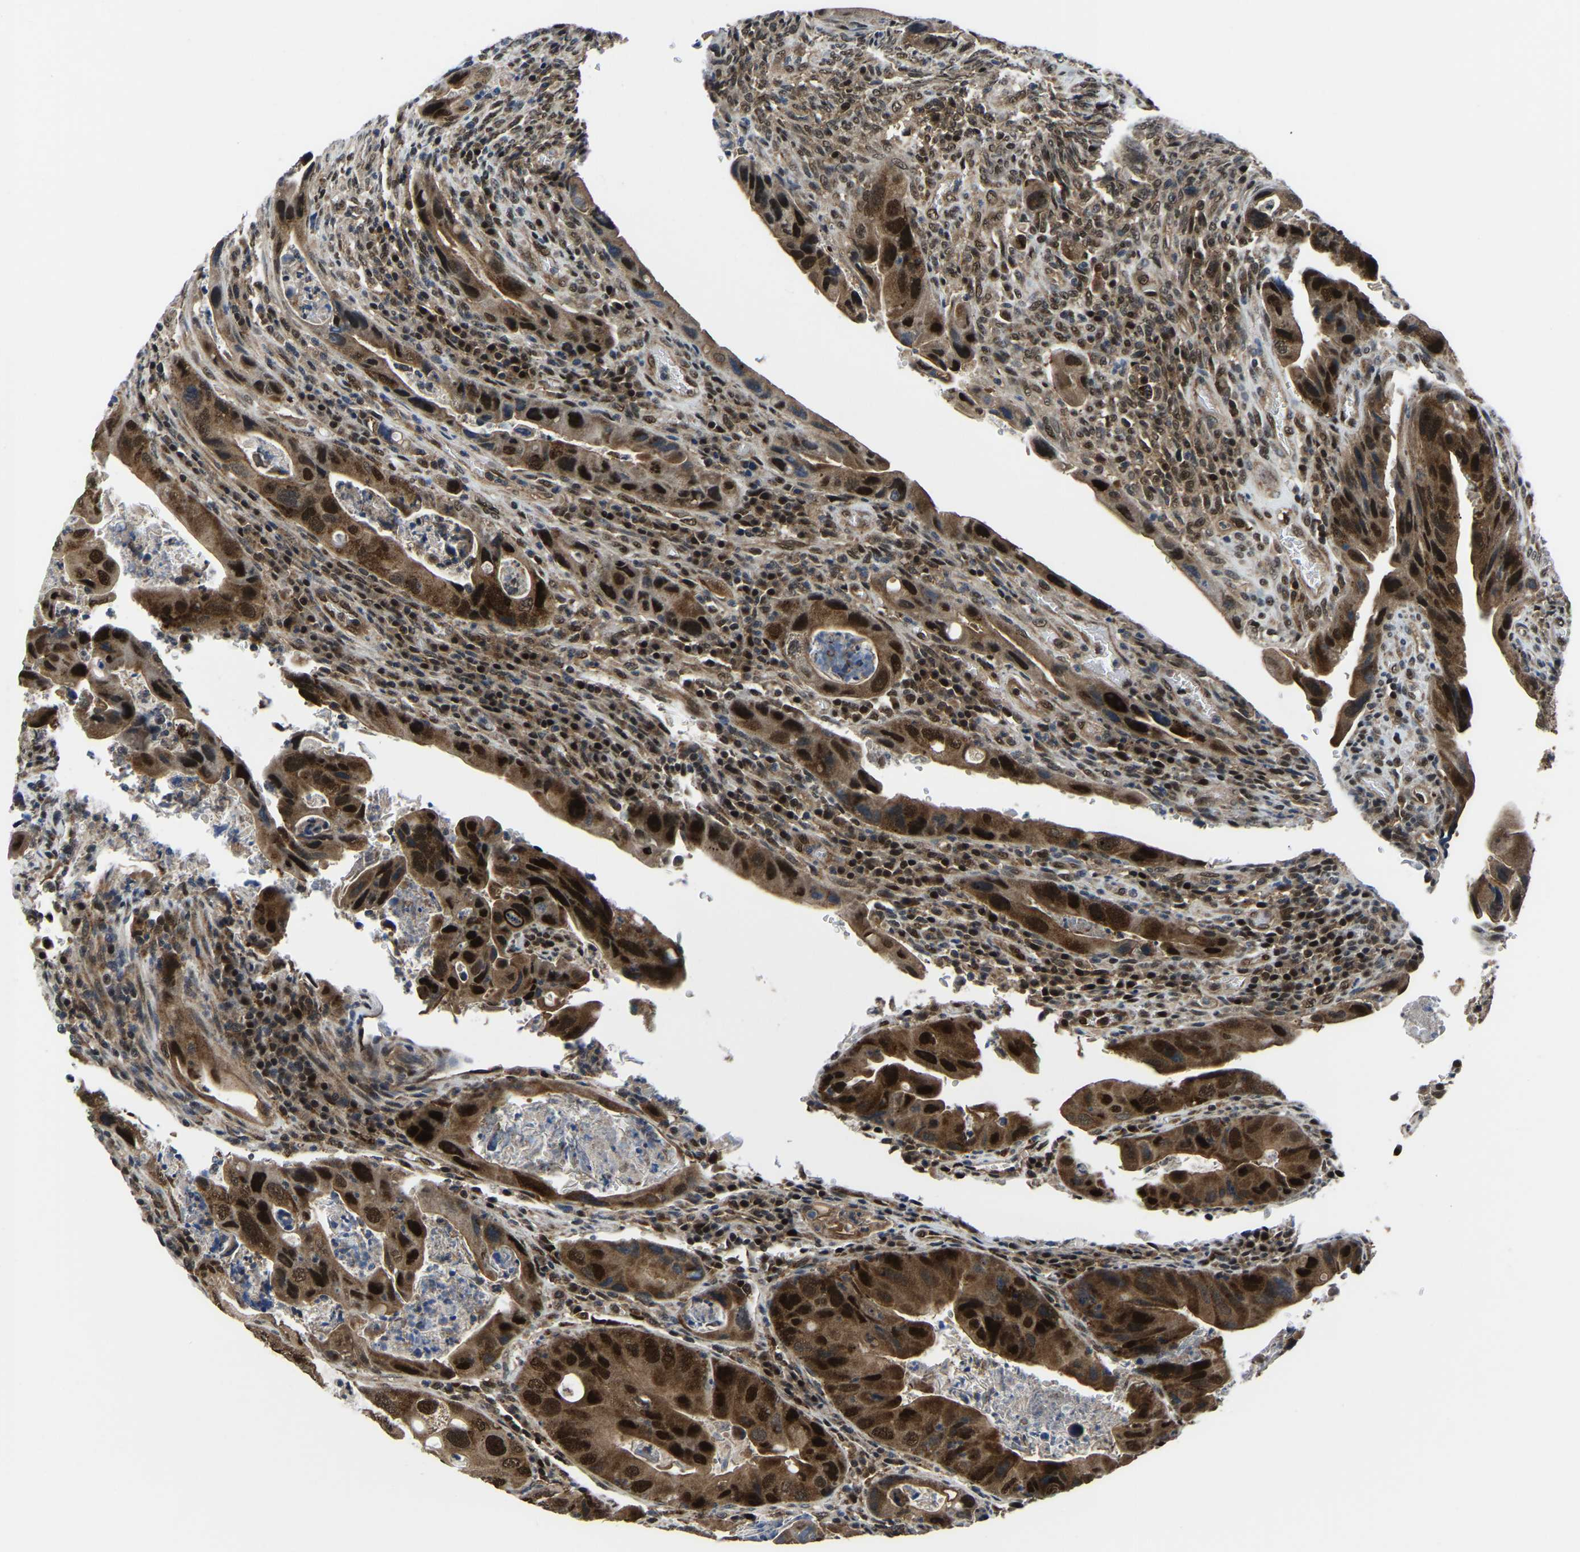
{"staining": {"intensity": "strong", "quantity": ">75%", "location": "cytoplasmic/membranous,nuclear"}, "tissue": "colorectal cancer", "cell_type": "Tumor cells", "image_type": "cancer", "snomed": [{"axis": "morphology", "description": "Adenocarcinoma, NOS"}, {"axis": "topography", "description": "Rectum"}], "caption": "Protein expression analysis of colorectal cancer shows strong cytoplasmic/membranous and nuclear staining in approximately >75% of tumor cells.", "gene": "DFFA", "patient": {"sex": "female", "age": 57}}